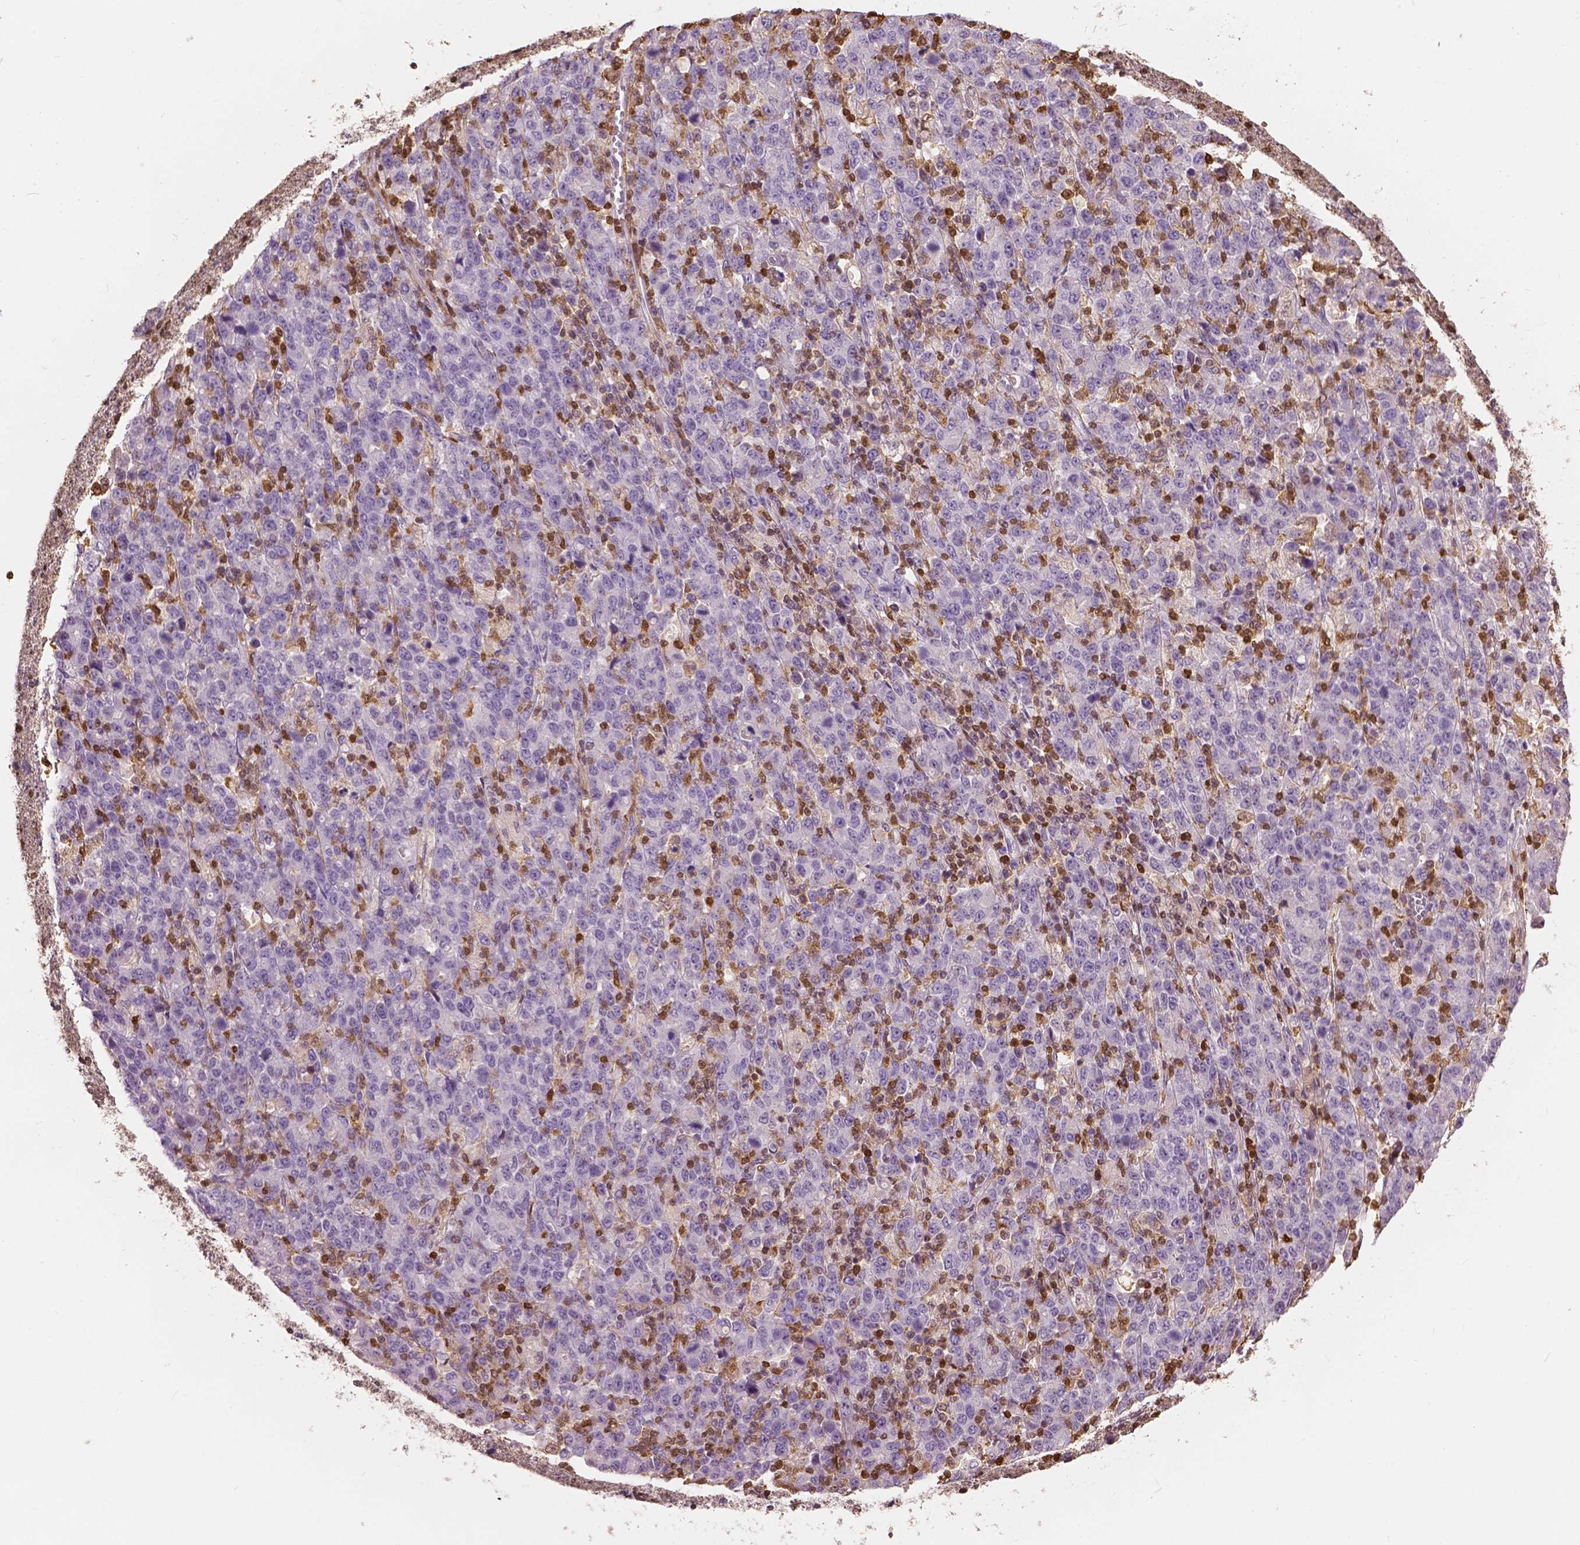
{"staining": {"intensity": "negative", "quantity": "none", "location": "none"}, "tissue": "stomach cancer", "cell_type": "Tumor cells", "image_type": "cancer", "snomed": [{"axis": "morphology", "description": "Adenocarcinoma, NOS"}, {"axis": "topography", "description": "Stomach, upper"}], "caption": "Stomach adenocarcinoma stained for a protein using immunohistochemistry displays no expression tumor cells.", "gene": "S100A4", "patient": {"sex": "male", "age": 69}}